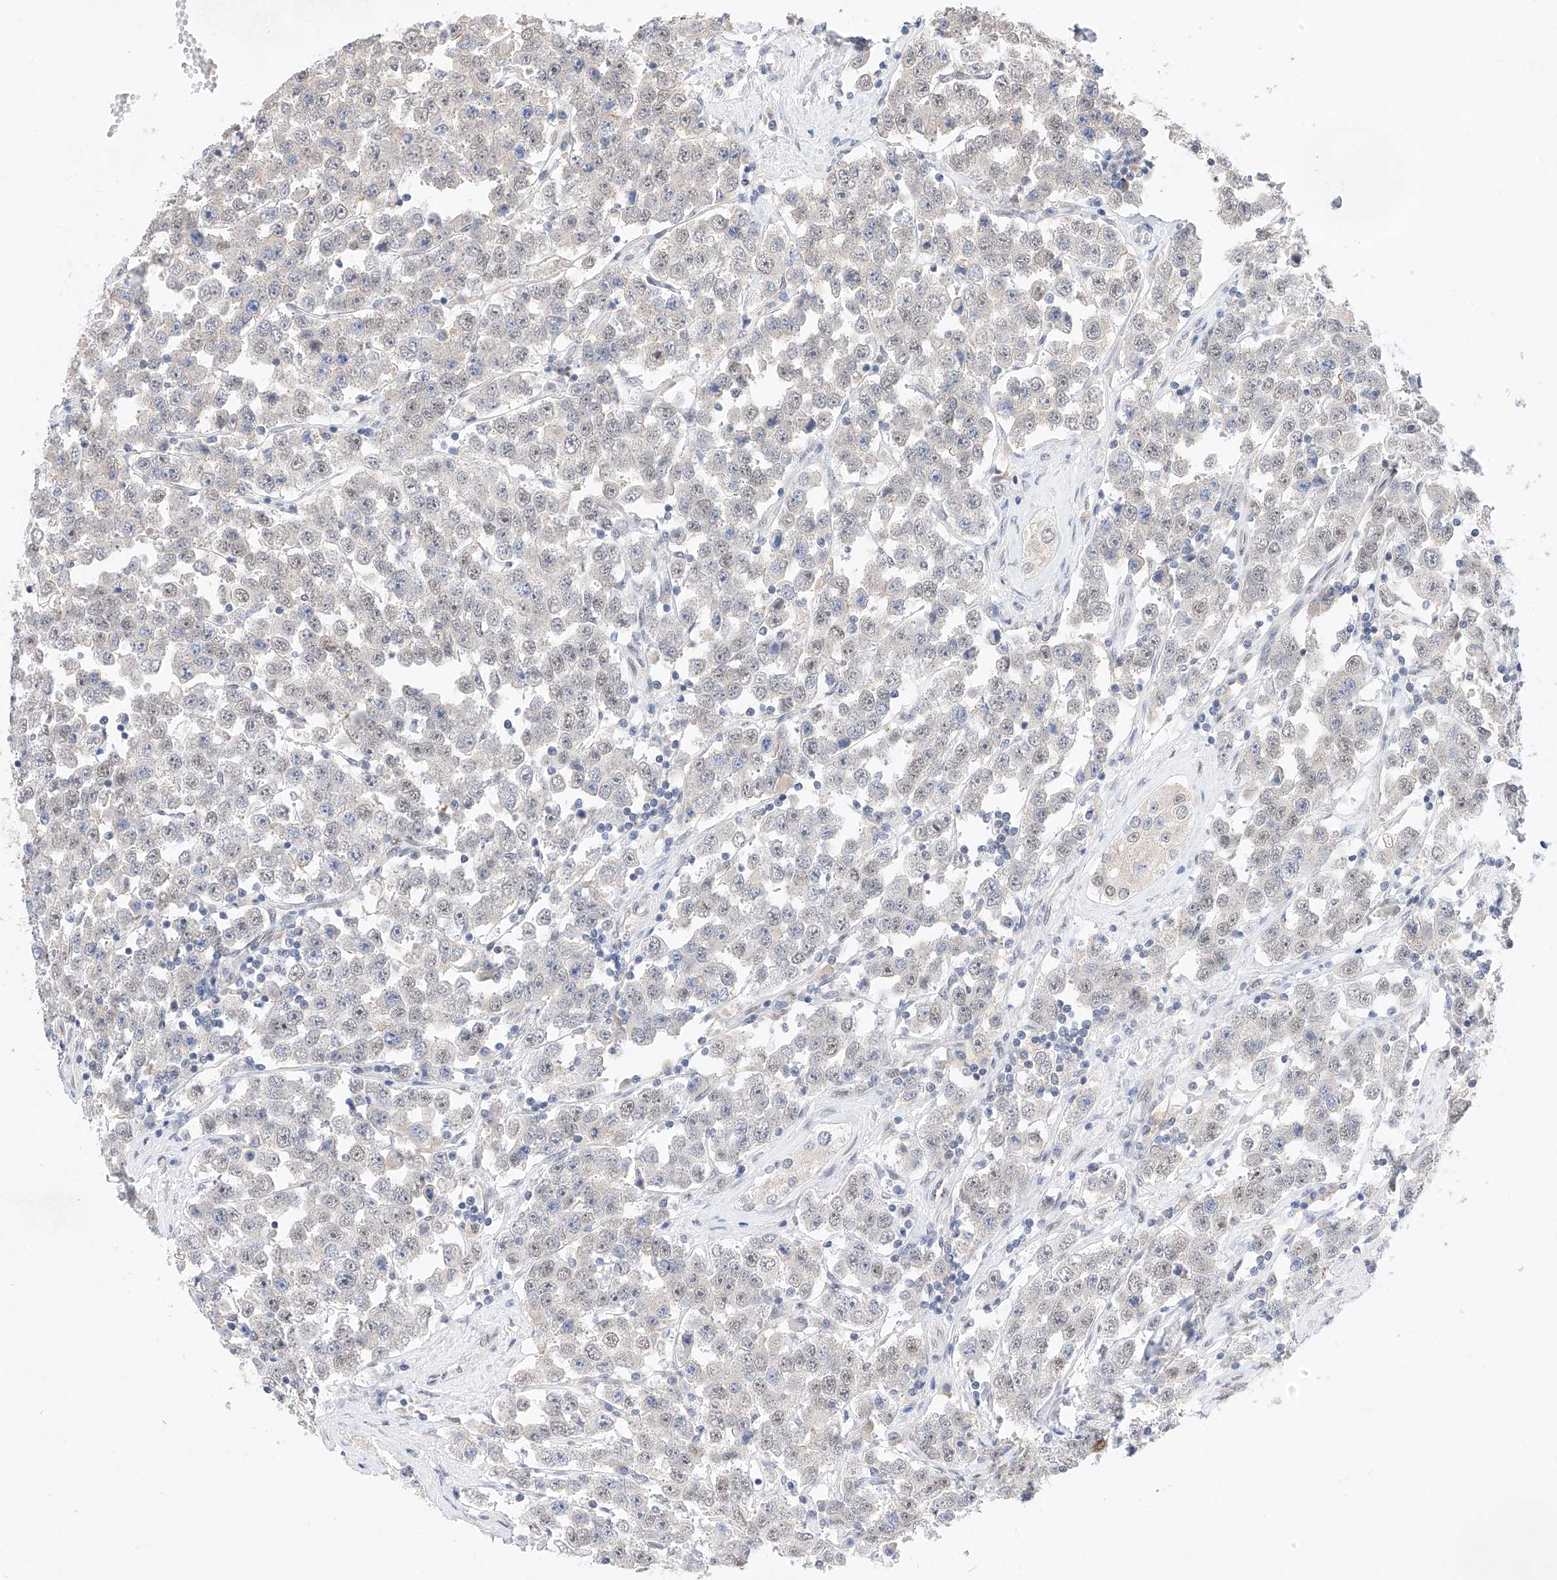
{"staining": {"intensity": "weak", "quantity": "25%-75%", "location": "nuclear"}, "tissue": "testis cancer", "cell_type": "Tumor cells", "image_type": "cancer", "snomed": [{"axis": "morphology", "description": "Seminoma, NOS"}, {"axis": "topography", "description": "Testis"}], "caption": "Protein staining shows weak nuclear staining in approximately 25%-75% of tumor cells in seminoma (testis).", "gene": "KCNJ1", "patient": {"sex": "male", "age": 28}}